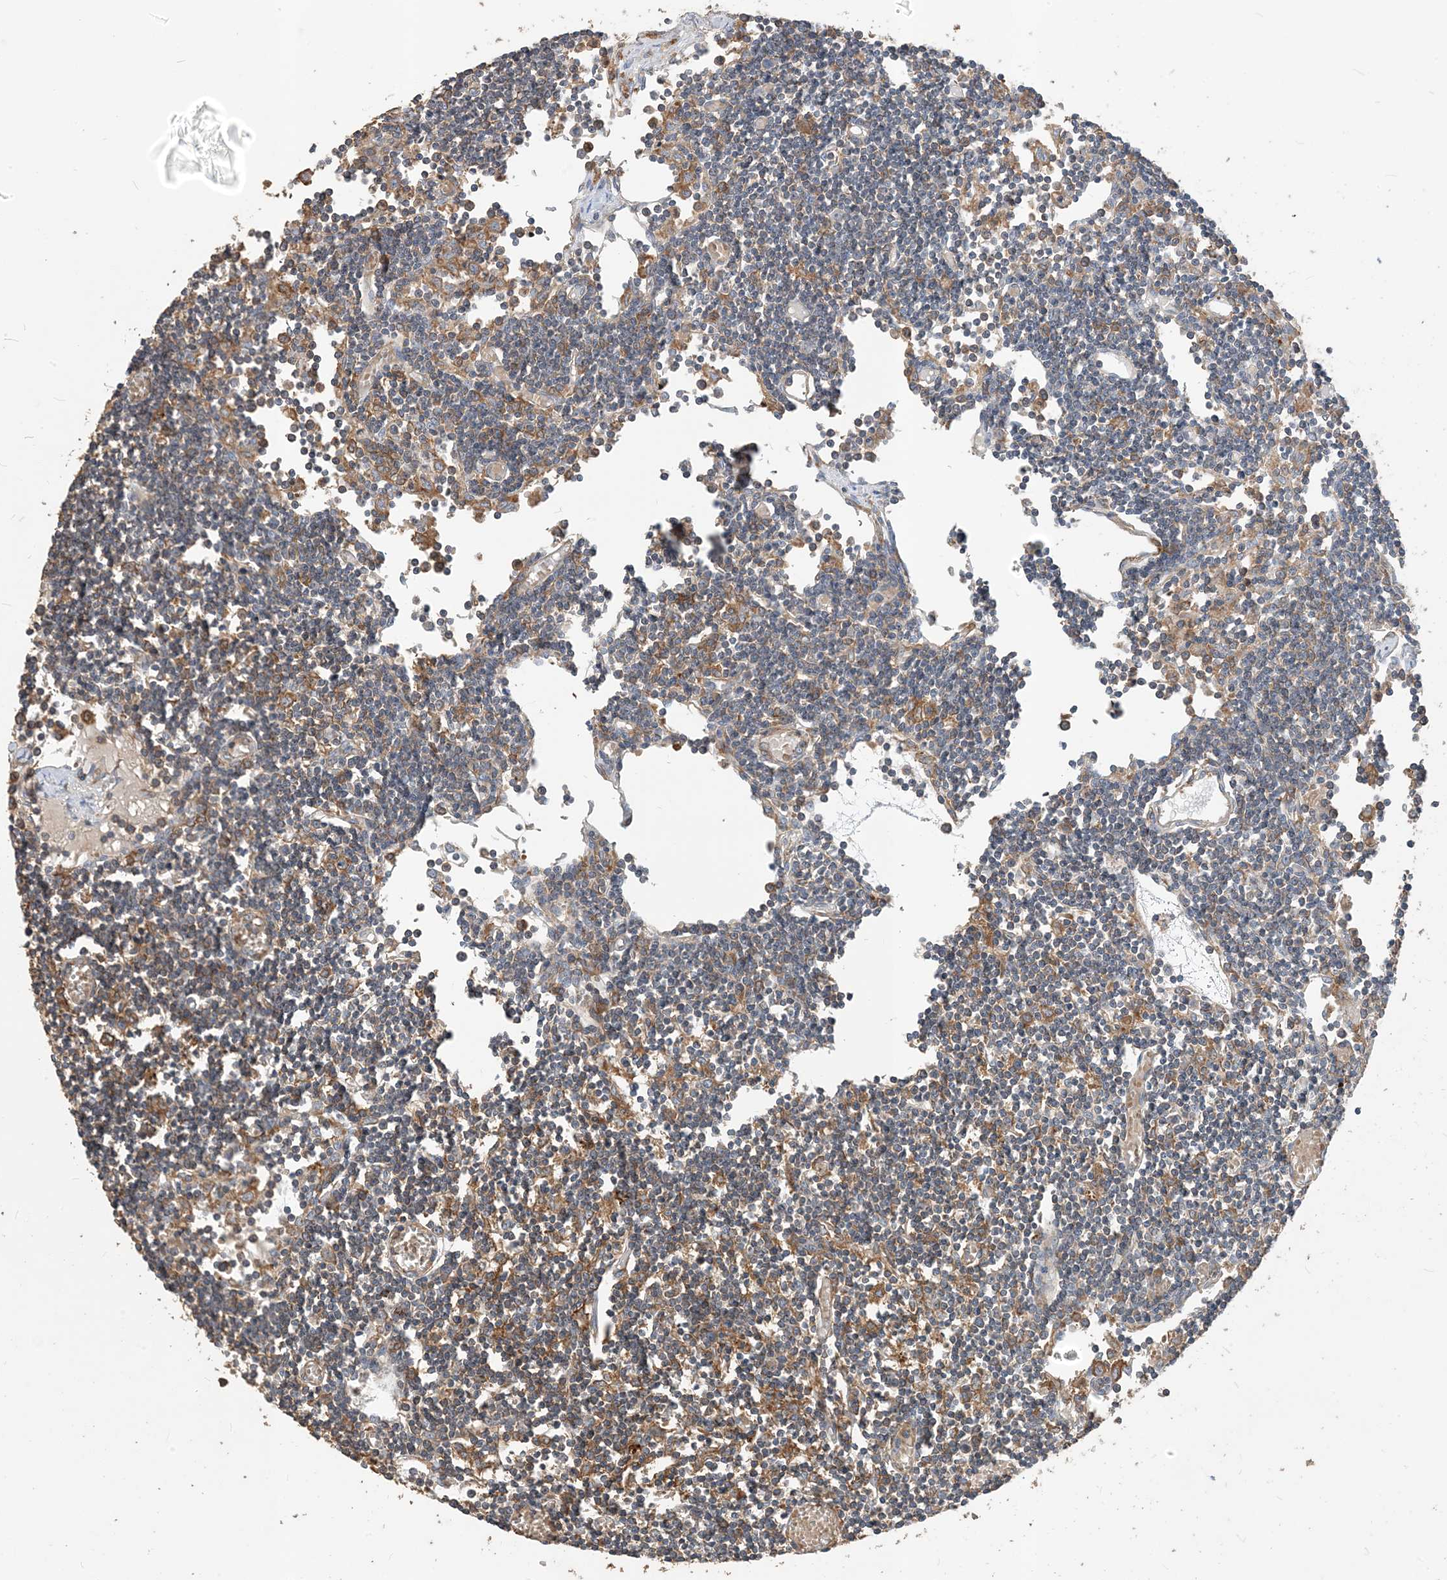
{"staining": {"intensity": "moderate", "quantity": "25%-75%", "location": "cytoplasmic/membranous"}, "tissue": "lymph node", "cell_type": "Non-germinal center cells", "image_type": "normal", "snomed": [{"axis": "morphology", "description": "Normal tissue, NOS"}, {"axis": "topography", "description": "Lymph node"}], "caption": "Non-germinal center cells reveal medium levels of moderate cytoplasmic/membranous staining in about 25%-75% of cells in unremarkable human lymph node.", "gene": "PARVG", "patient": {"sex": "female", "age": 11}}